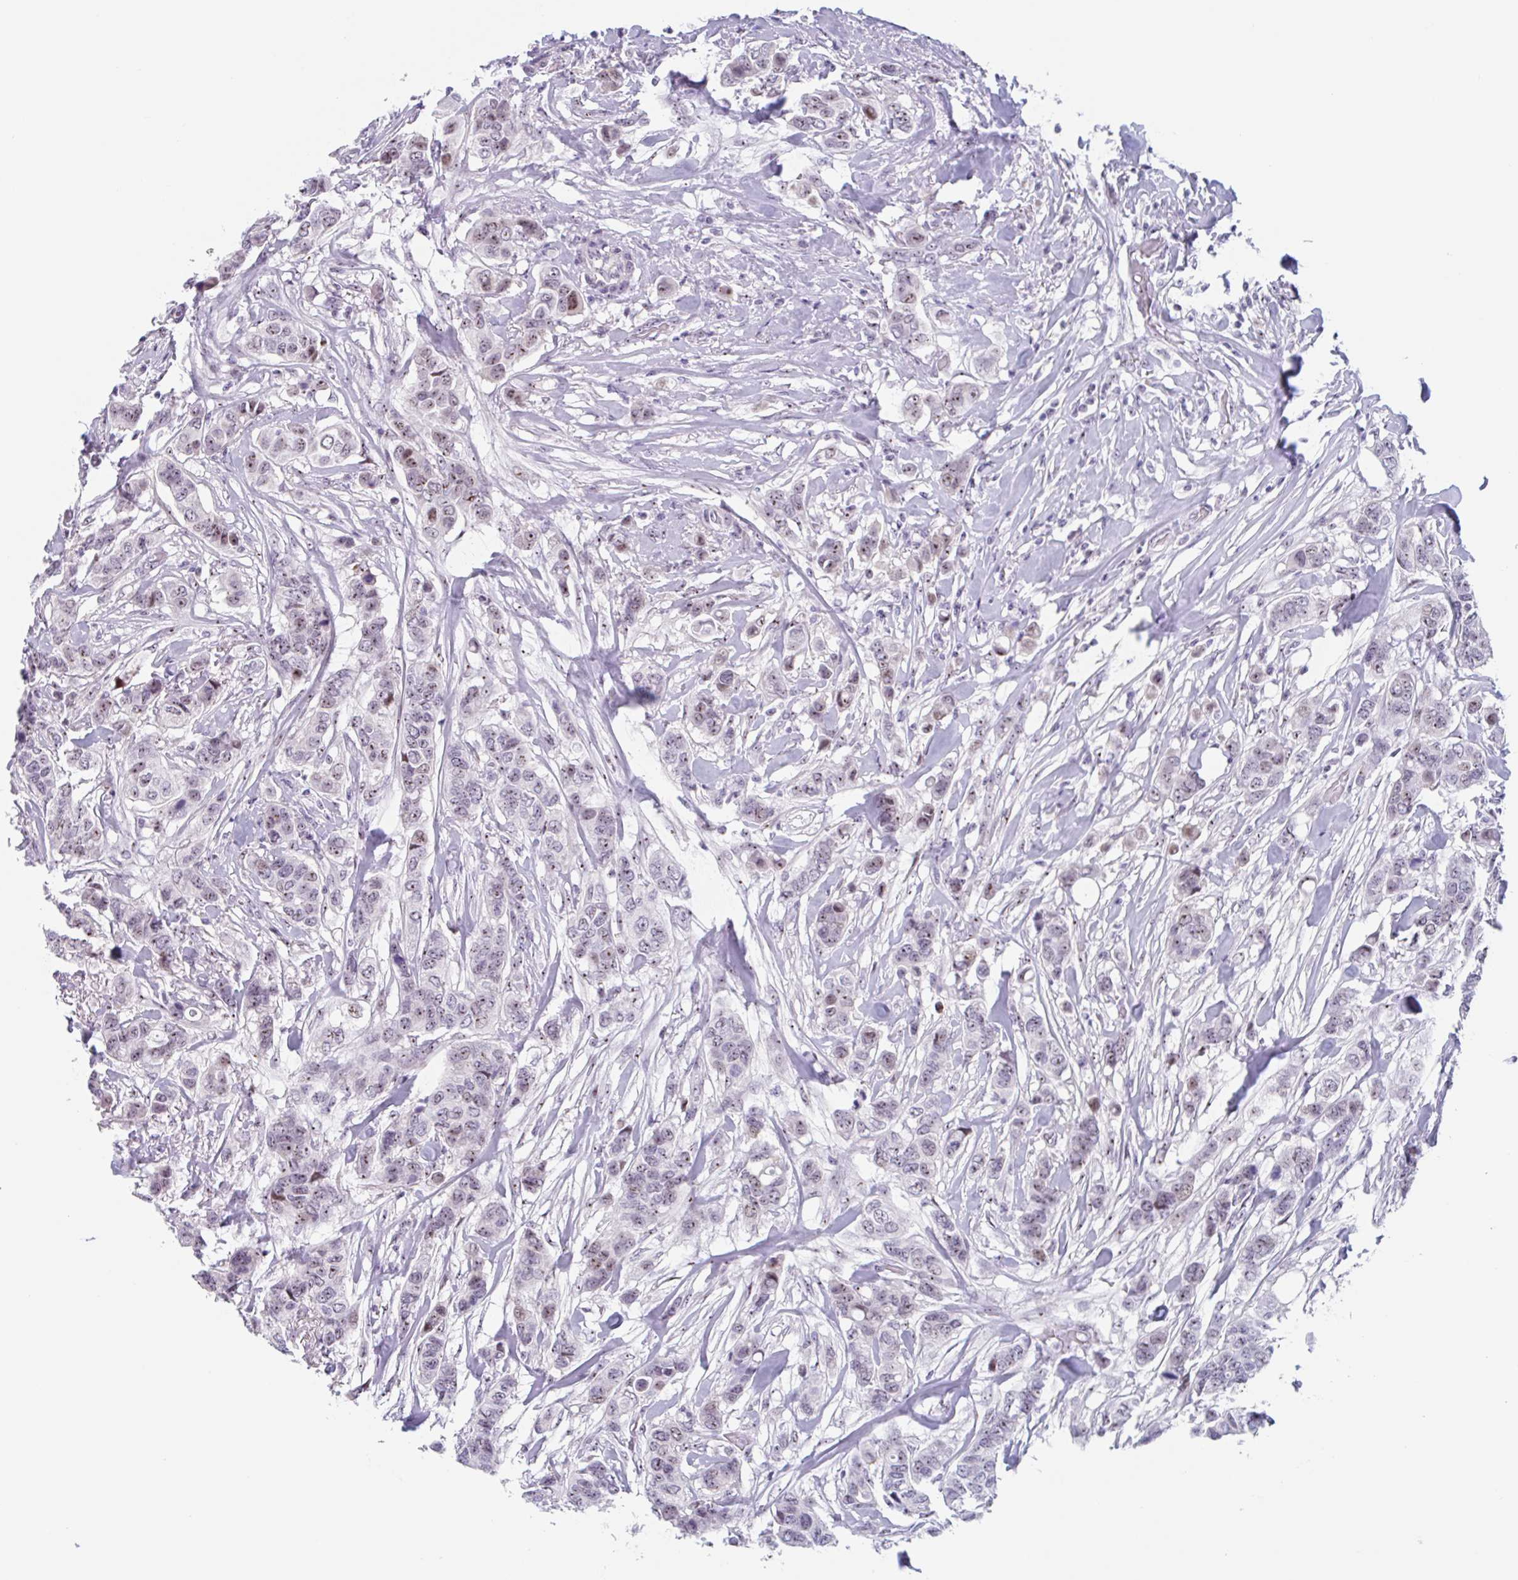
{"staining": {"intensity": "moderate", "quantity": ">75%", "location": "nuclear"}, "tissue": "breast cancer", "cell_type": "Tumor cells", "image_type": "cancer", "snomed": [{"axis": "morphology", "description": "Lobular carcinoma"}, {"axis": "topography", "description": "Breast"}], "caption": "Immunohistochemistry (IHC) histopathology image of neoplastic tissue: human breast lobular carcinoma stained using immunohistochemistry demonstrates medium levels of moderate protein expression localized specifically in the nuclear of tumor cells, appearing as a nuclear brown color.", "gene": "LENG9", "patient": {"sex": "female", "age": 51}}